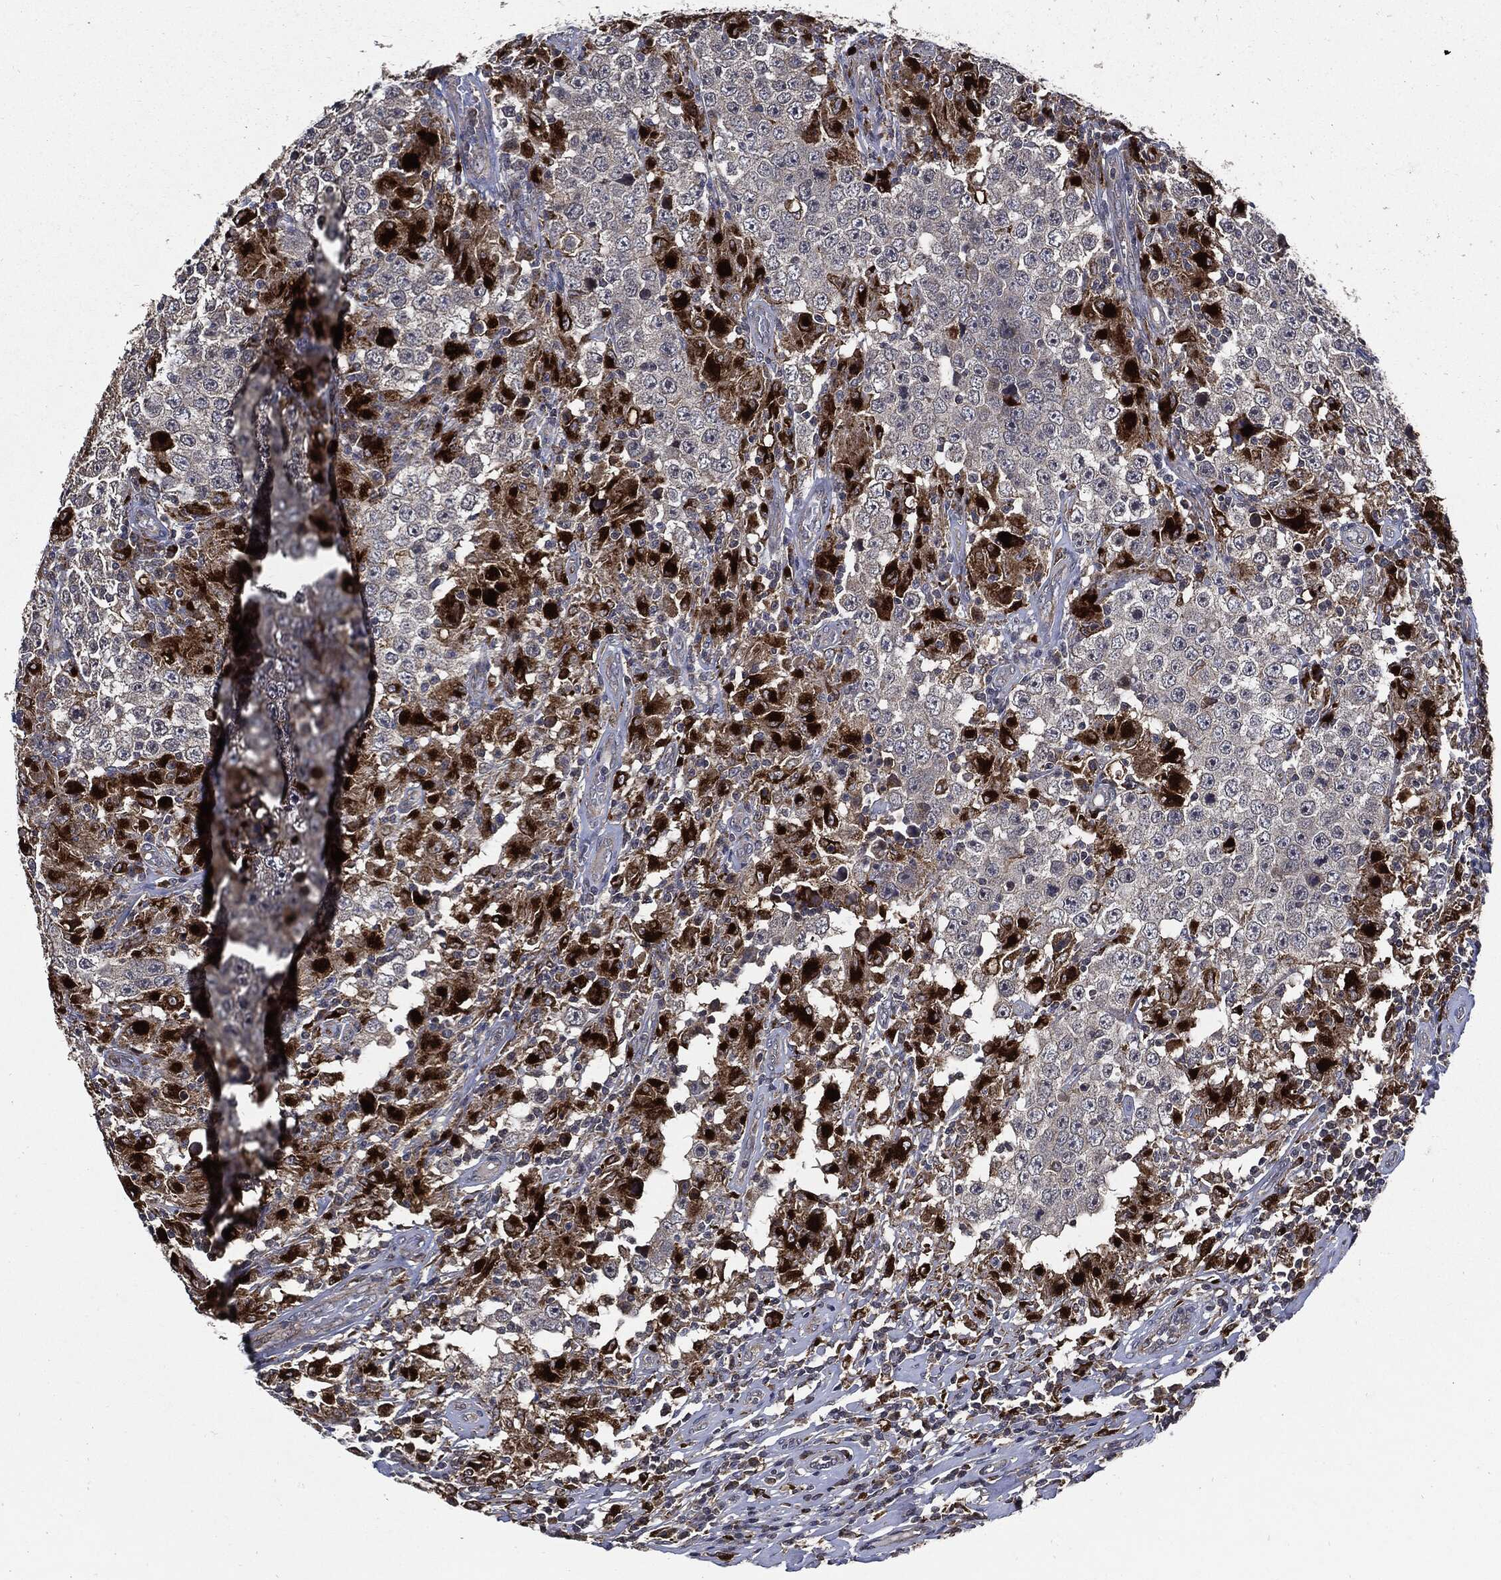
{"staining": {"intensity": "negative", "quantity": "none", "location": "none"}, "tissue": "testis cancer", "cell_type": "Tumor cells", "image_type": "cancer", "snomed": [{"axis": "morphology", "description": "Seminoma, NOS"}, {"axis": "morphology", "description": "Carcinoma, Embryonal, NOS"}, {"axis": "topography", "description": "Testis"}], "caption": "A photomicrograph of human testis cancer (embryonal carcinoma) is negative for staining in tumor cells.", "gene": "SLC31A2", "patient": {"sex": "male", "age": 41}}